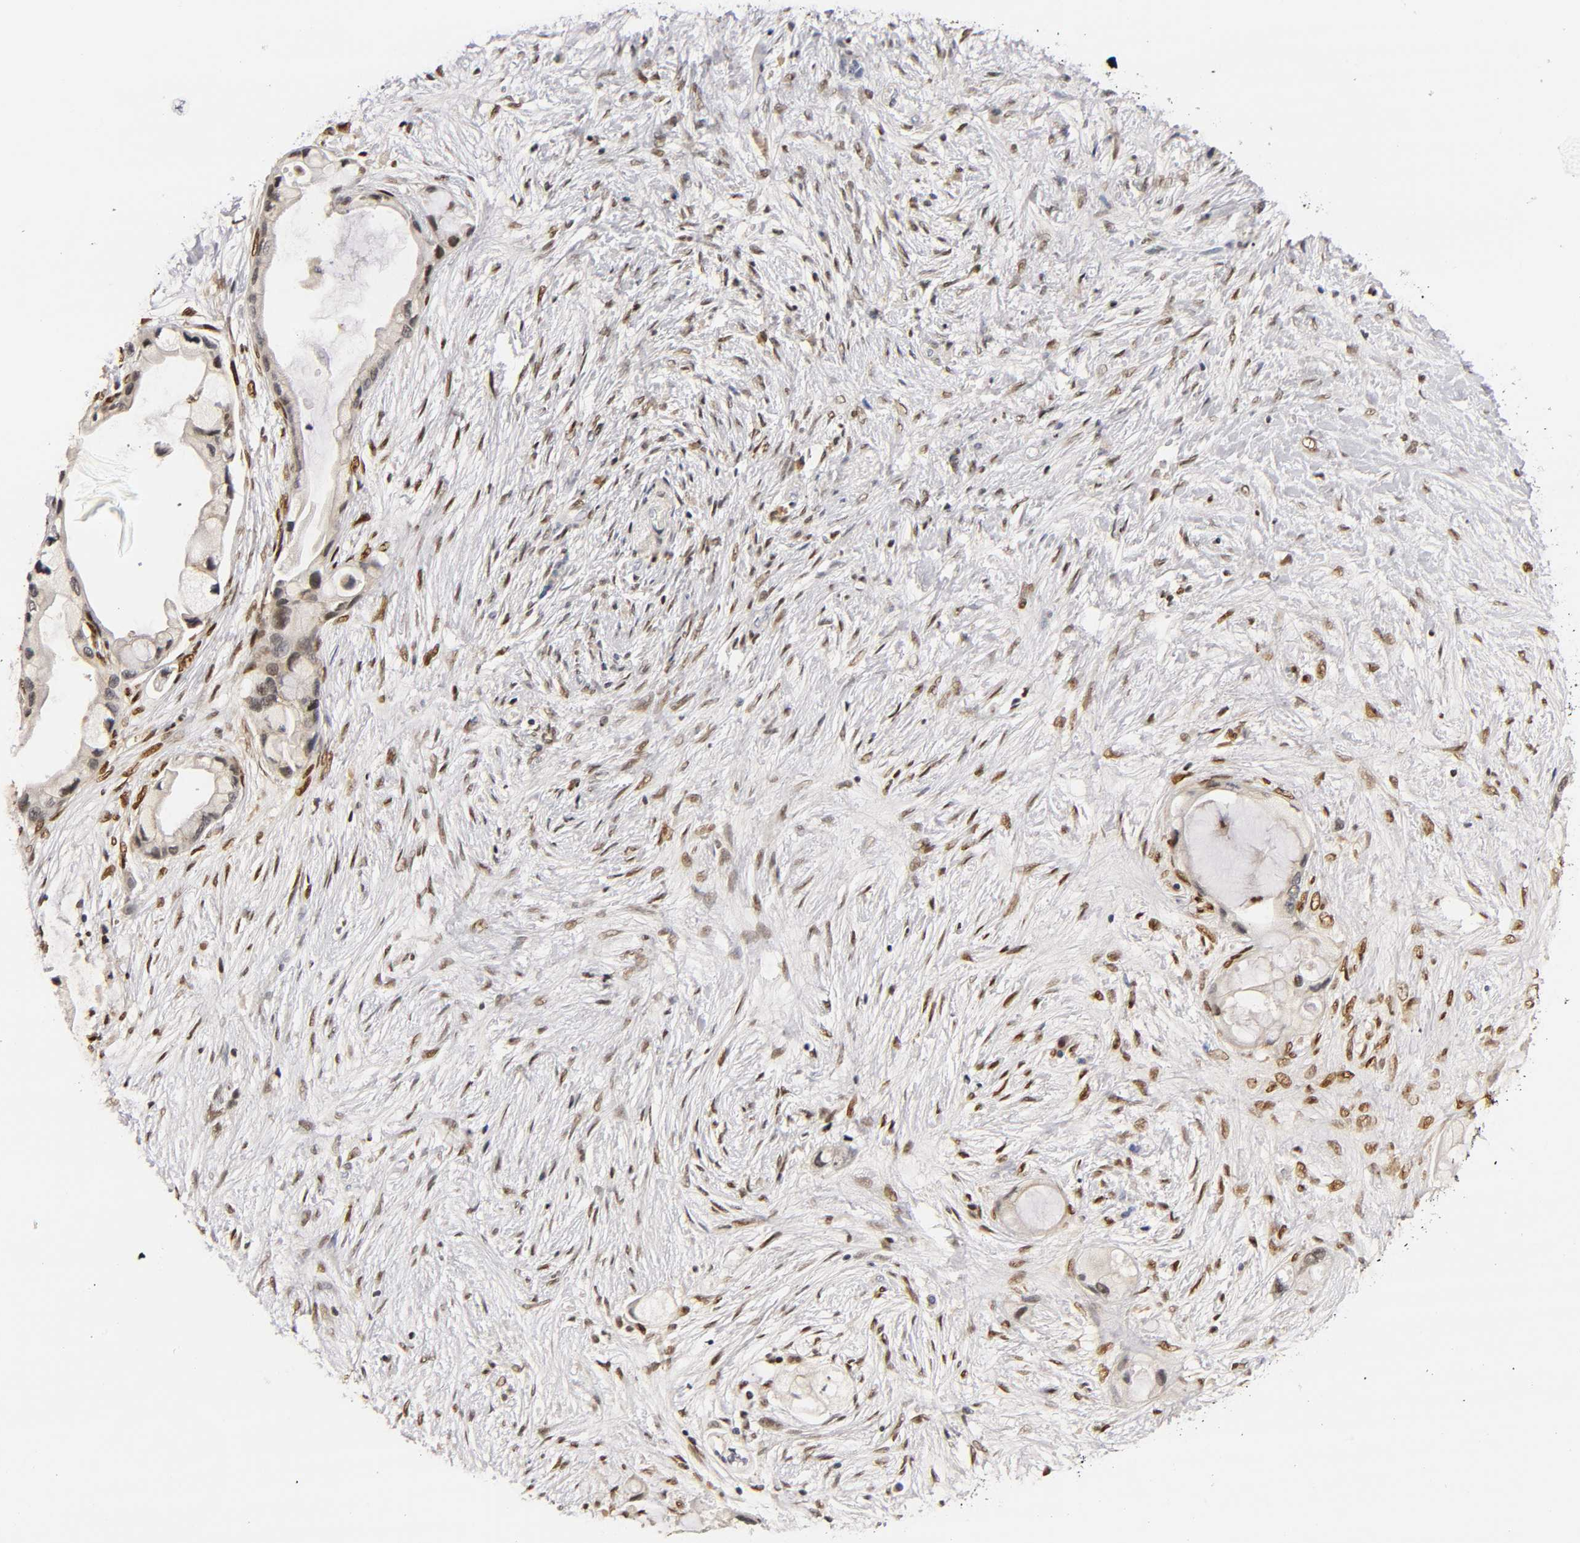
{"staining": {"intensity": "moderate", "quantity": ">75%", "location": "nuclear"}, "tissue": "pancreatic cancer", "cell_type": "Tumor cells", "image_type": "cancer", "snomed": [{"axis": "morphology", "description": "Adenocarcinoma, NOS"}, {"axis": "topography", "description": "Pancreas"}], "caption": "Human adenocarcinoma (pancreatic) stained for a protein (brown) displays moderate nuclear positive expression in approximately >75% of tumor cells.", "gene": "RUNX1", "patient": {"sex": "female", "age": 59}}